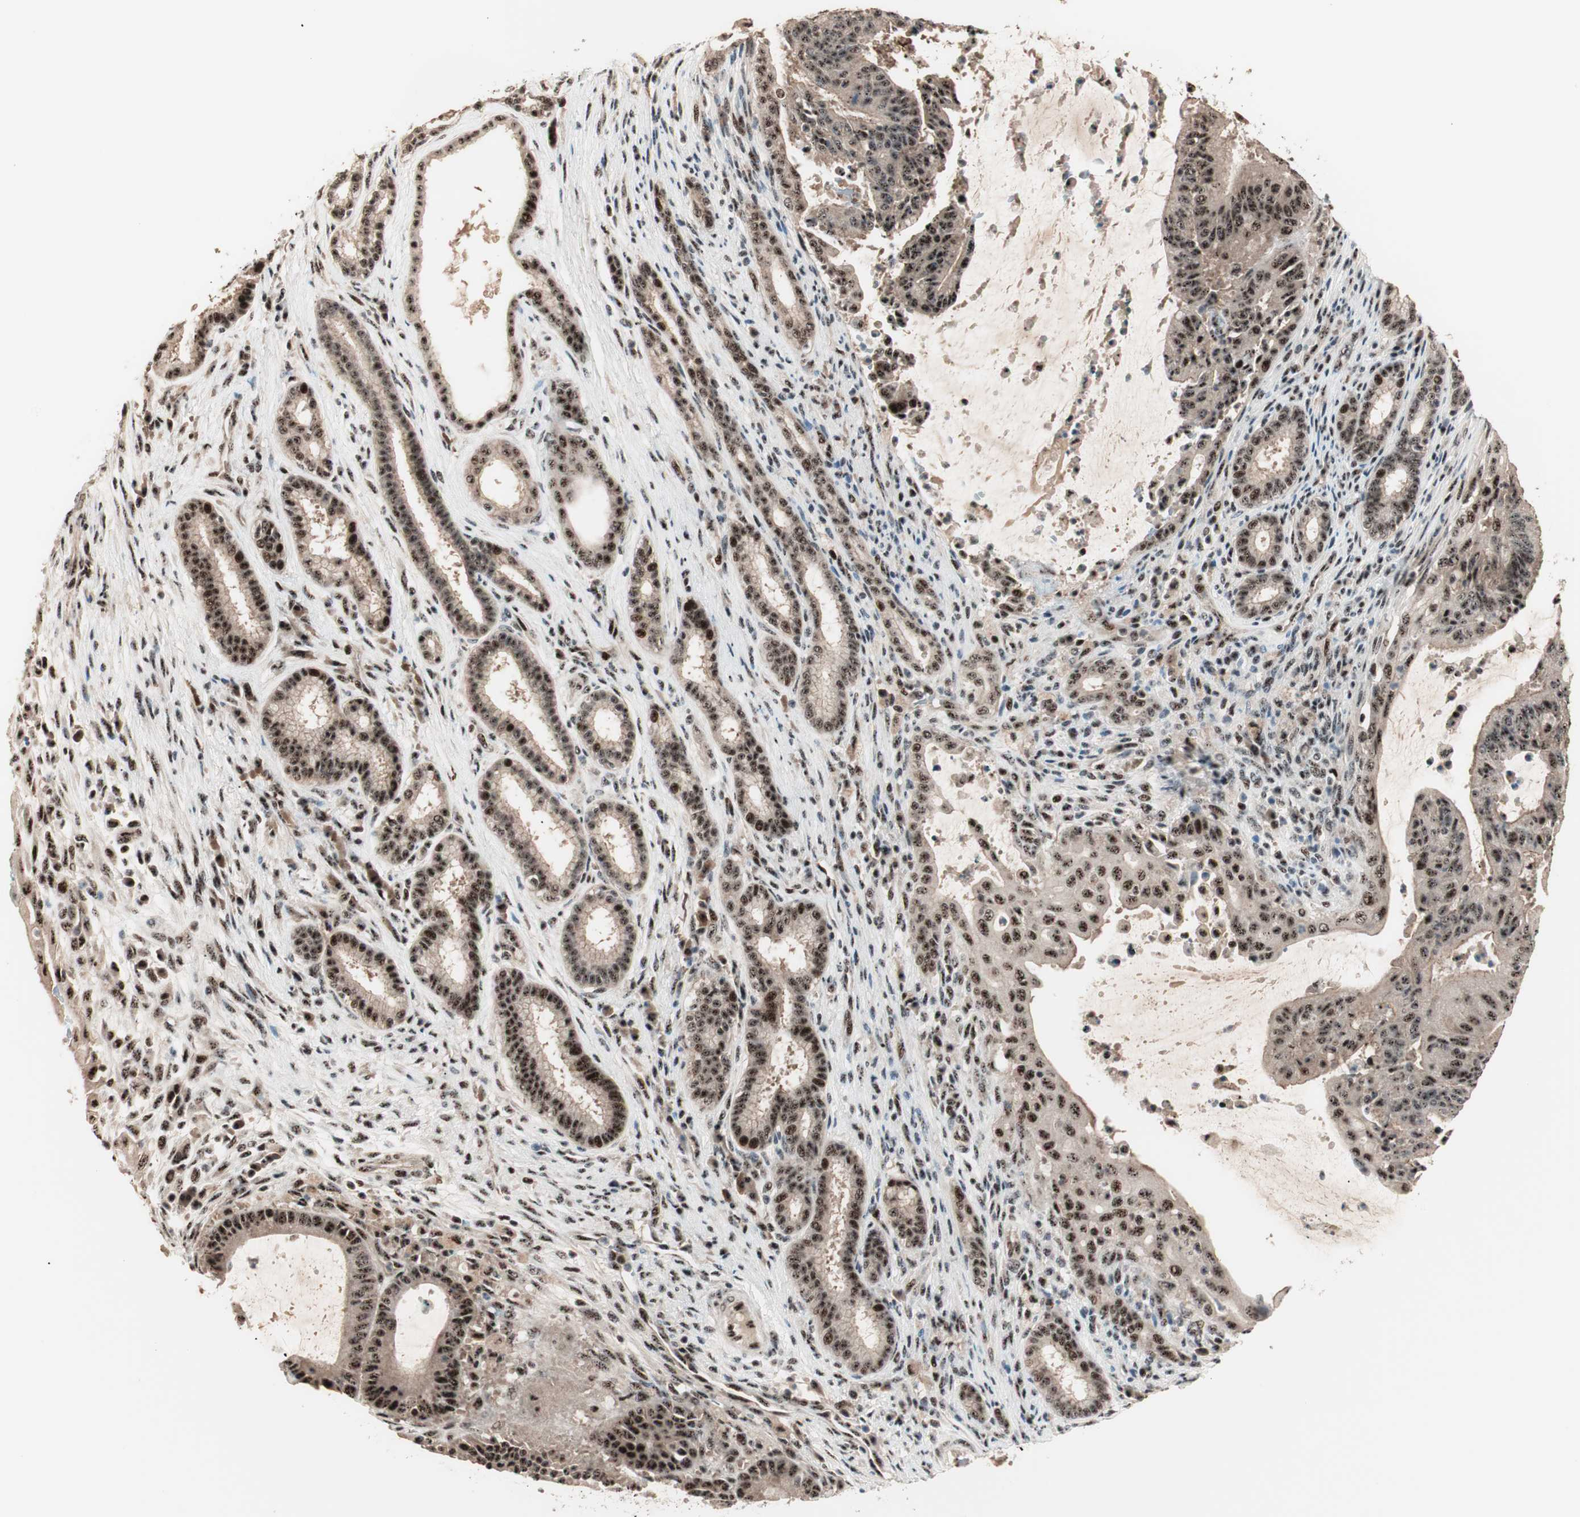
{"staining": {"intensity": "moderate", "quantity": ">75%", "location": "cytoplasmic/membranous,nuclear"}, "tissue": "liver cancer", "cell_type": "Tumor cells", "image_type": "cancer", "snomed": [{"axis": "morphology", "description": "Cholangiocarcinoma"}, {"axis": "topography", "description": "Liver"}], "caption": "Immunohistochemical staining of human cholangiocarcinoma (liver) exhibits medium levels of moderate cytoplasmic/membranous and nuclear protein expression in about >75% of tumor cells.", "gene": "NR5A2", "patient": {"sex": "female", "age": 73}}